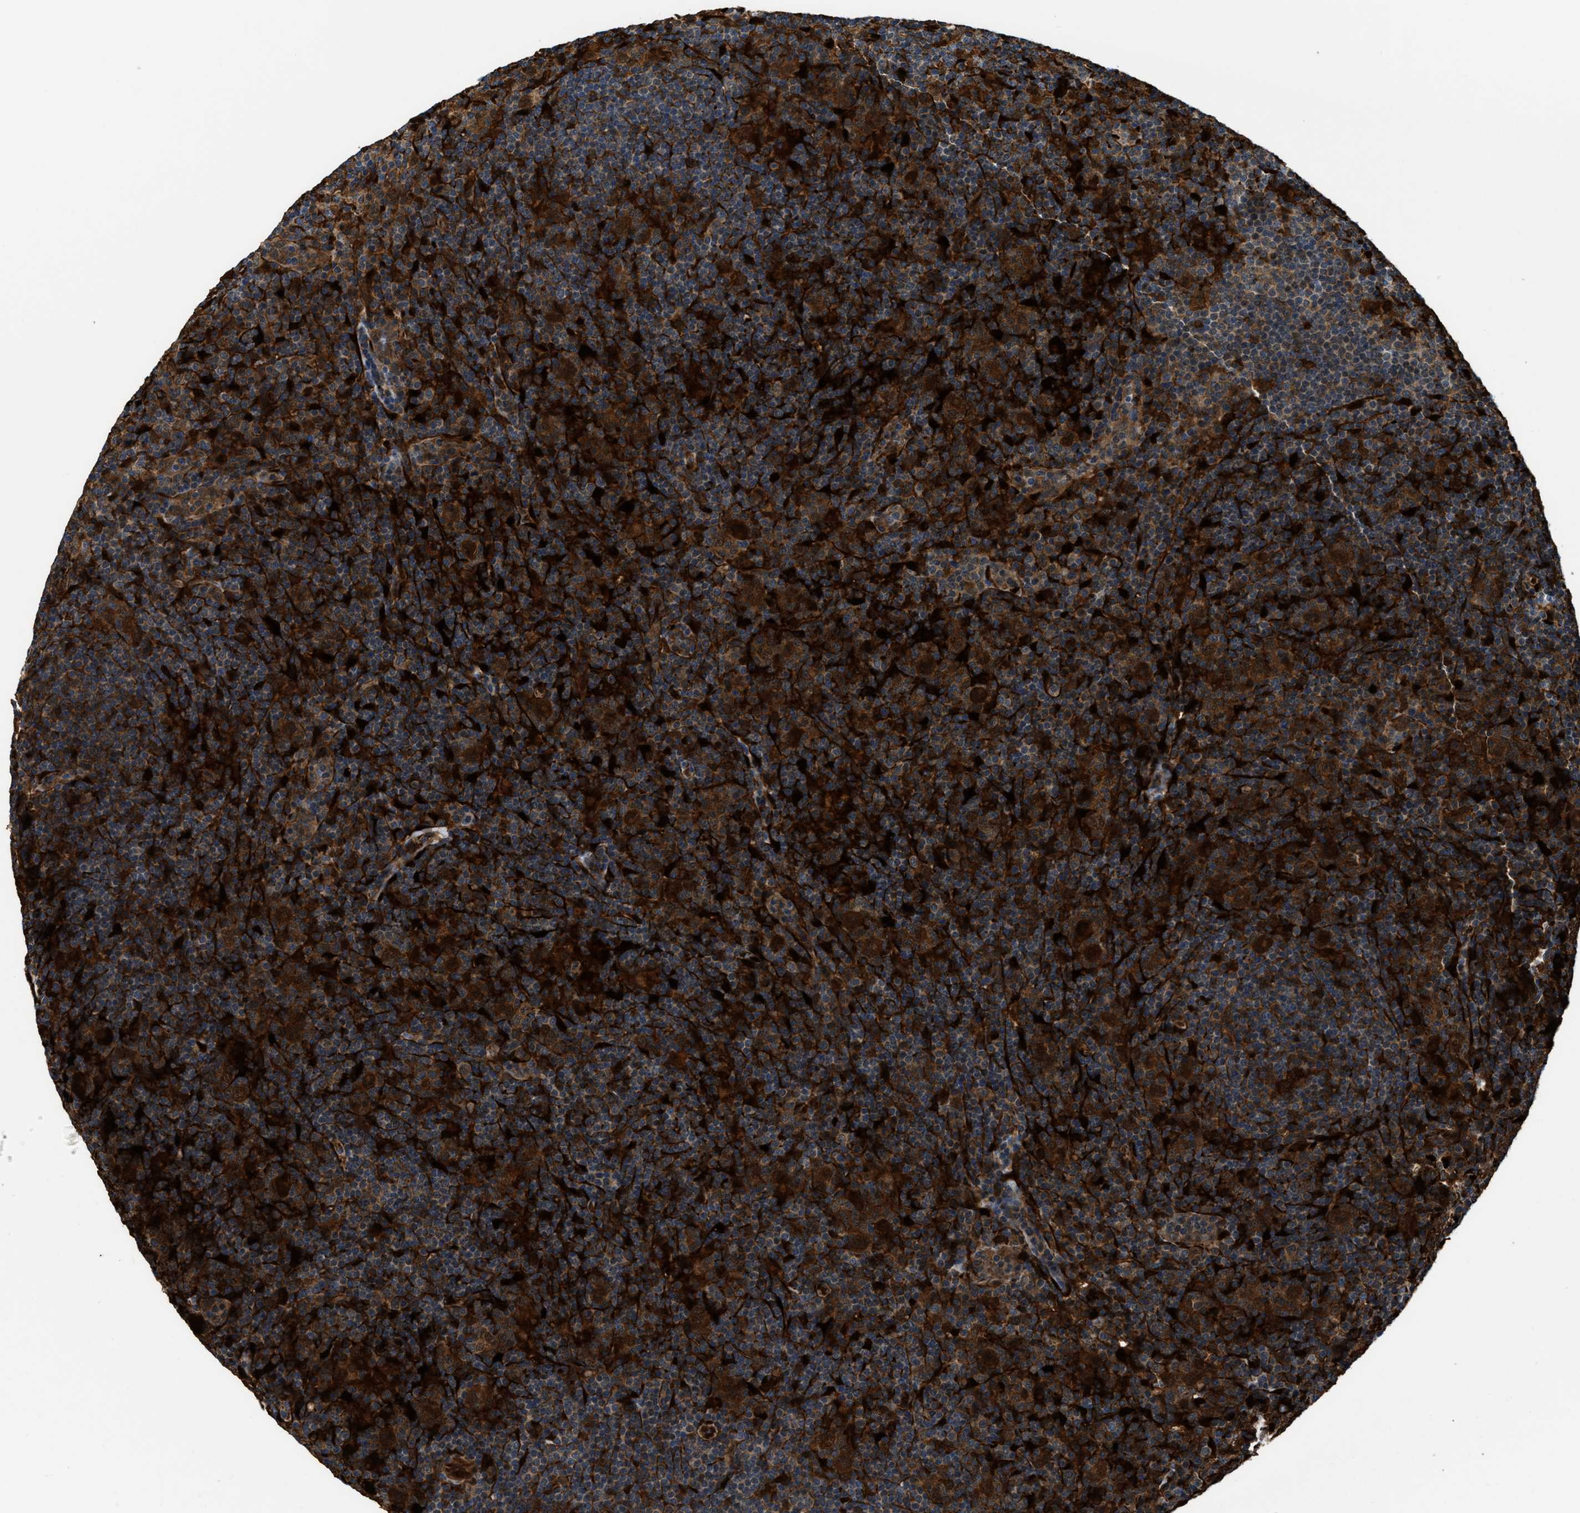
{"staining": {"intensity": "strong", "quantity": ">75%", "location": "cytoplasmic/membranous,nuclear"}, "tissue": "lymphoma", "cell_type": "Tumor cells", "image_type": "cancer", "snomed": [{"axis": "morphology", "description": "Hodgkin's disease, NOS"}, {"axis": "topography", "description": "Lymph node"}], "caption": "Lymphoma tissue shows strong cytoplasmic/membranous and nuclear expression in about >75% of tumor cells, visualized by immunohistochemistry.", "gene": "PPA1", "patient": {"sex": "female", "age": 57}}